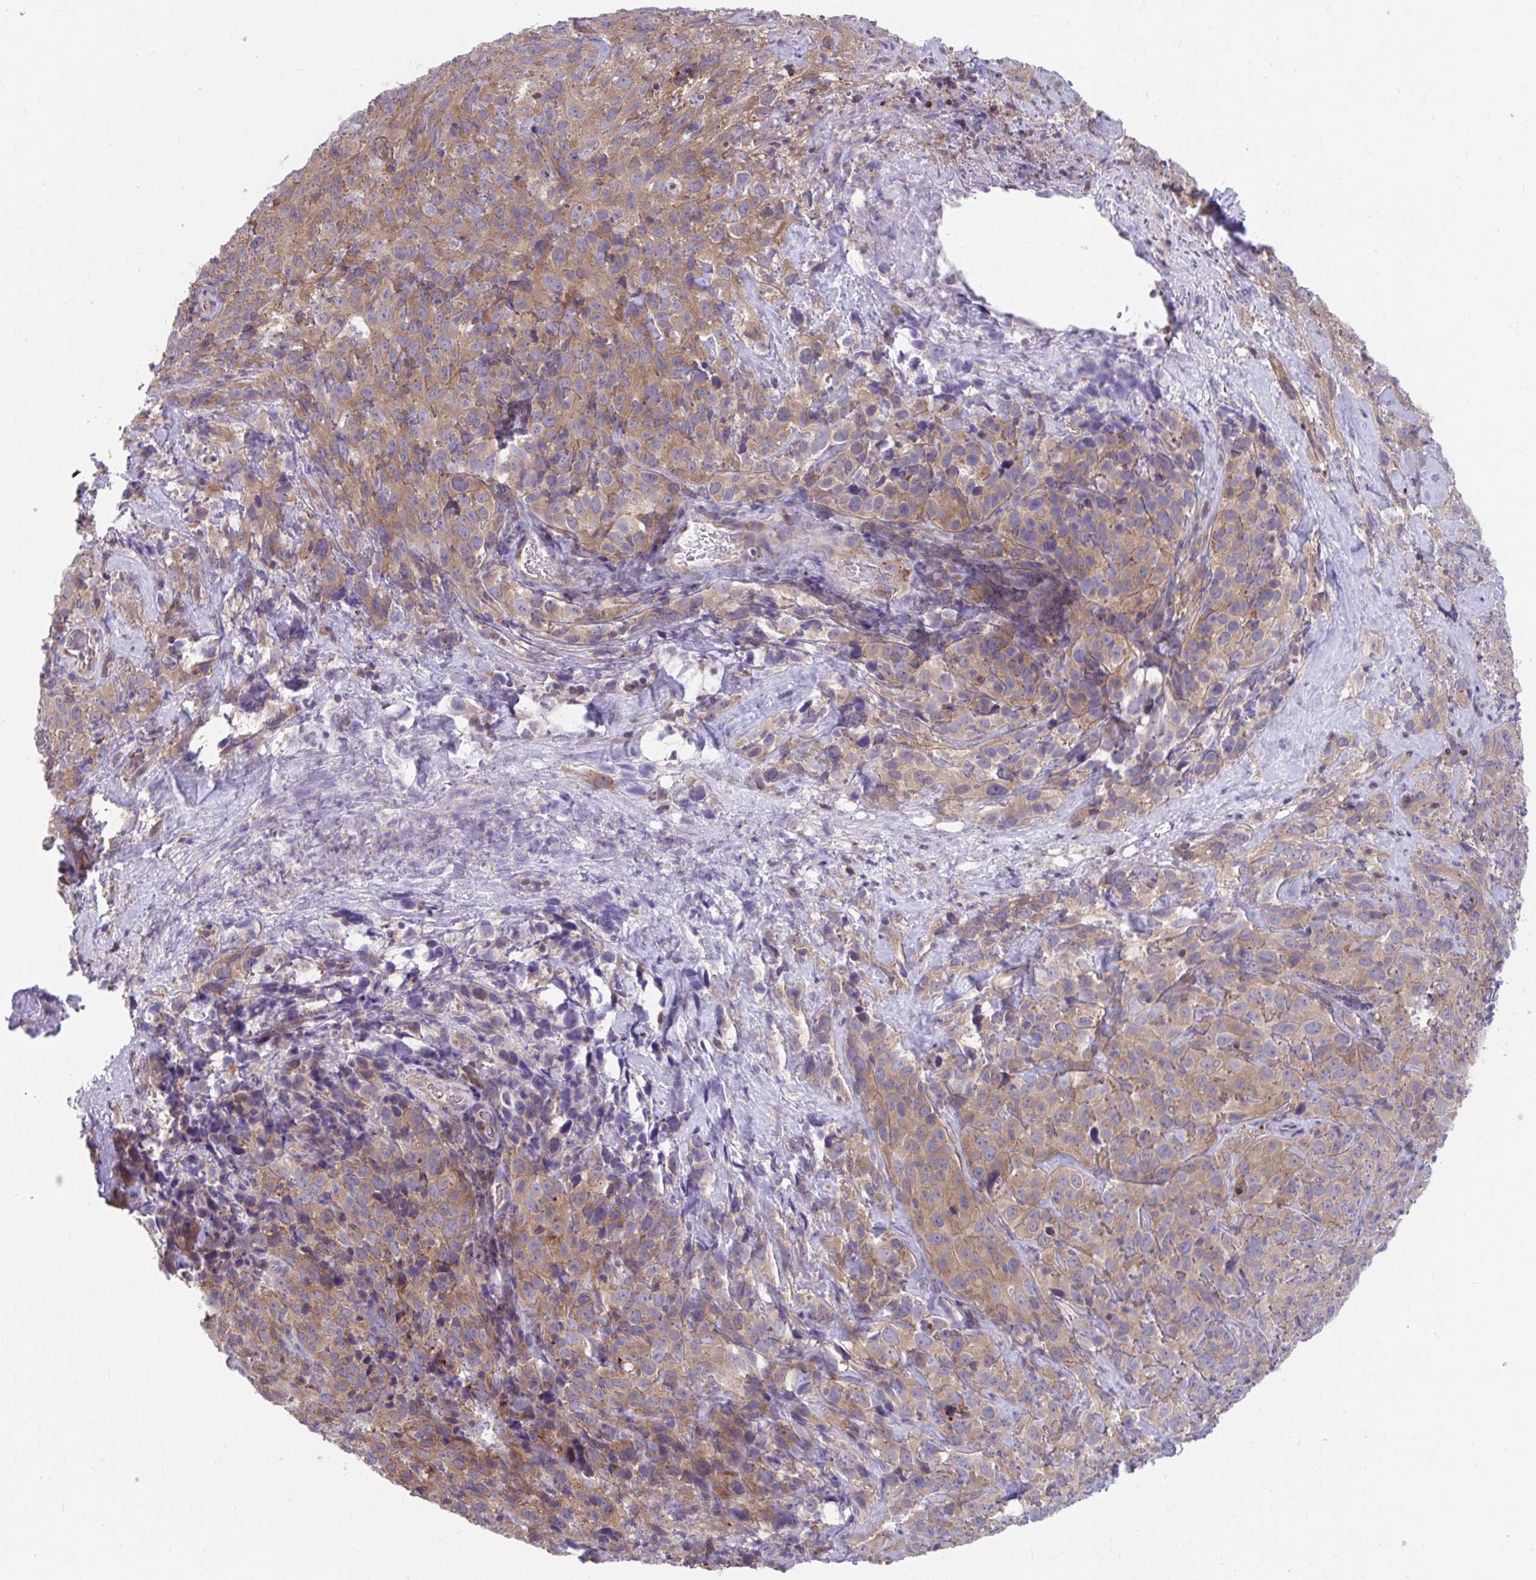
{"staining": {"intensity": "moderate", "quantity": ">75%", "location": "cytoplasmic/membranous"}, "tissue": "cervical cancer", "cell_type": "Tumor cells", "image_type": "cancer", "snomed": [{"axis": "morphology", "description": "Squamous cell carcinoma, NOS"}, {"axis": "topography", "description": "Cervix"}], "caption": "Immunohistochemistry (IHC) micrograph of squamous cell carcinoma (cervical) stained for a protein (brown), which displays medium levels of moderate cytoplasmic/membranous staining in about >75% of tumor cells.", "gene": "PCDHB7", "patient": {"sex": "female", "age": 51}}